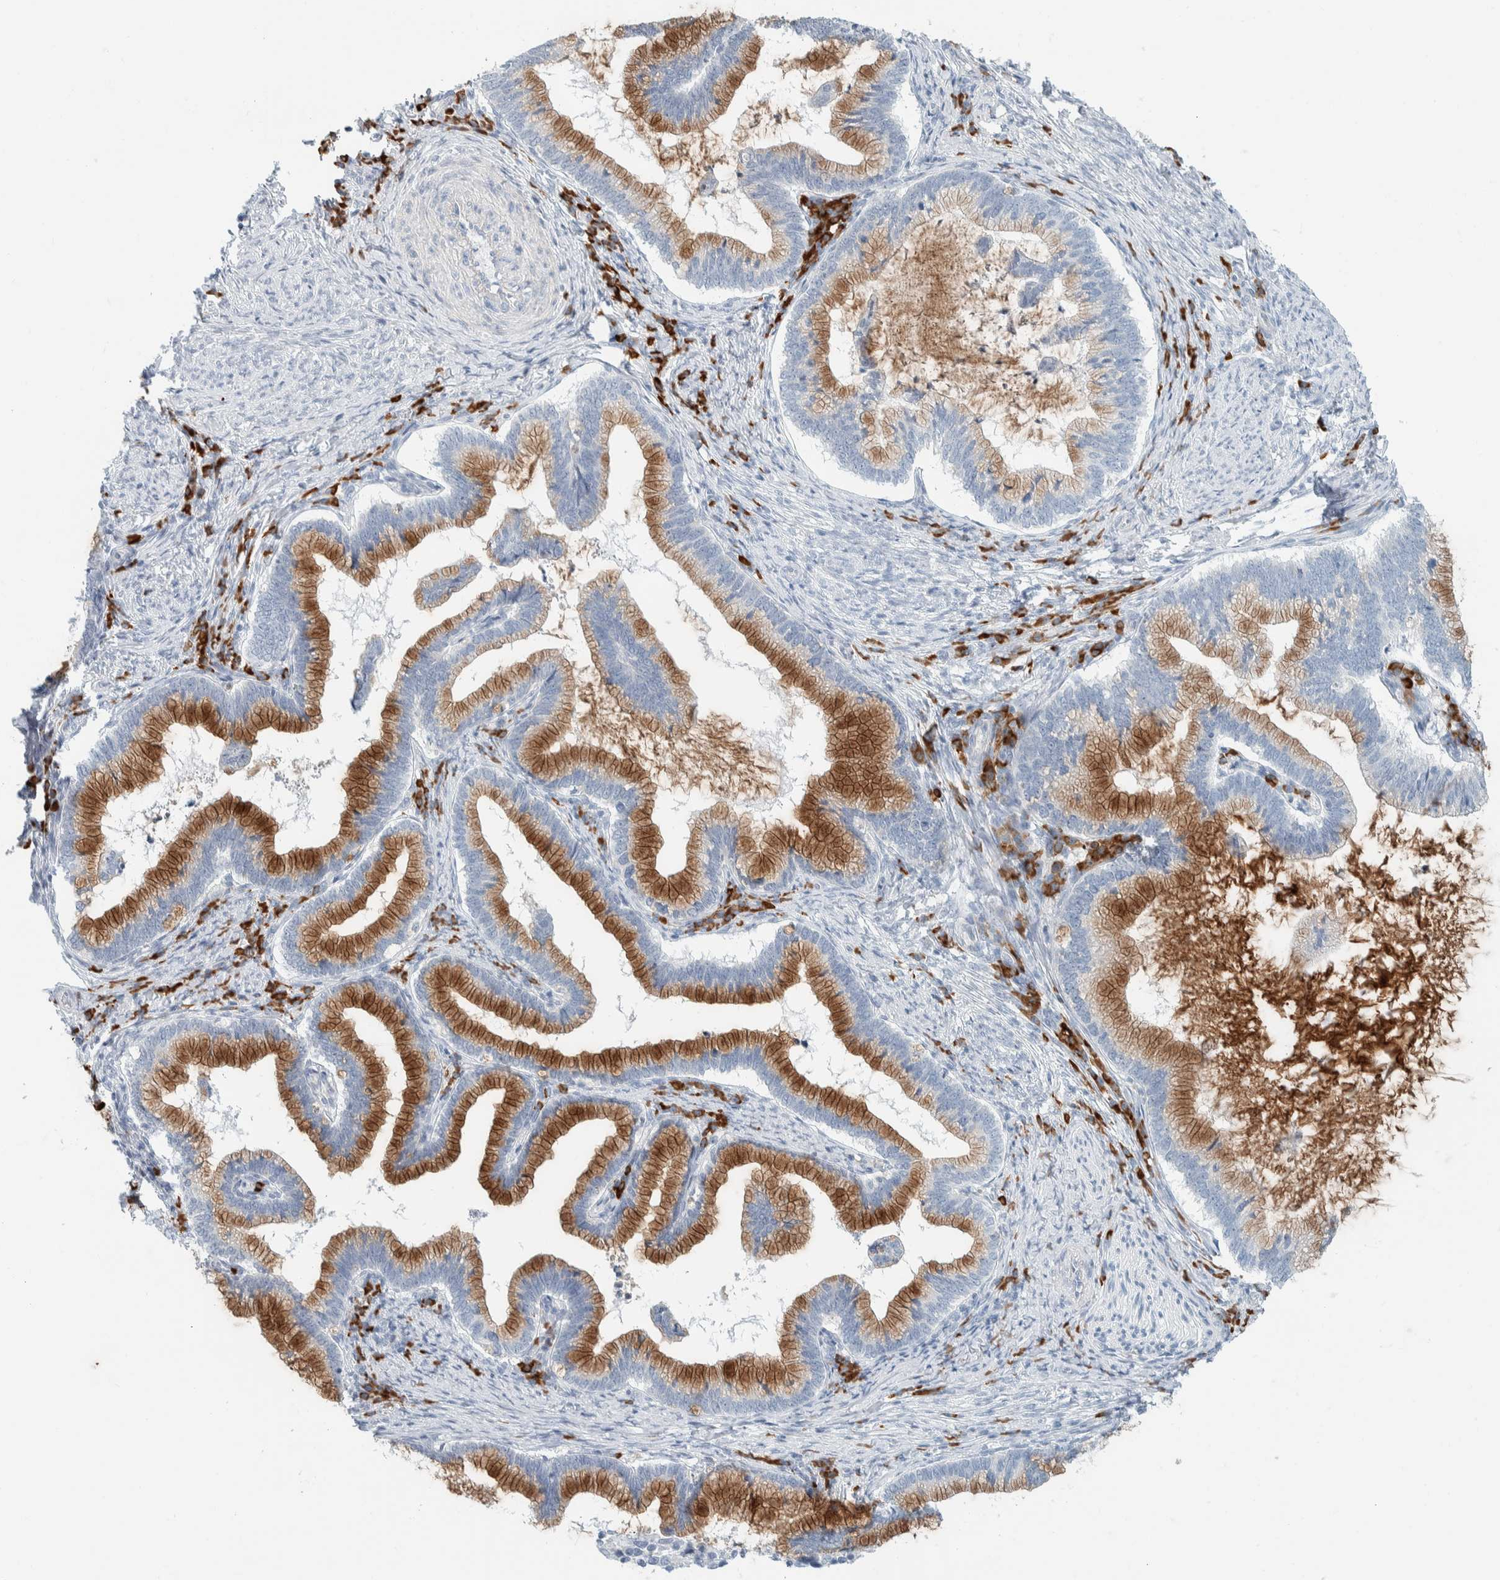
{"staining": {"intensity": "moderate", "quantity": ">75%", "location": "cytoplasmic/membranous"}, "tissue": "cervical cancer", "cell_type": "Tumor cells", "image_type": "cancer", "snomed": [{"axis": "morphology", "description": "Adenocarcinoma, NOS"}, {"axis": "topography", "description": "Cervix"}], "caption": "Cervical cancer (adenocarcinoma) tissue shows moderate cytoplasmic/membranous staining in approximately >75% of tumor cells, visualized by immunohistochemistry.", "gene": "ARHGAP27", "patient": {"sex": "female", "age": 36}}